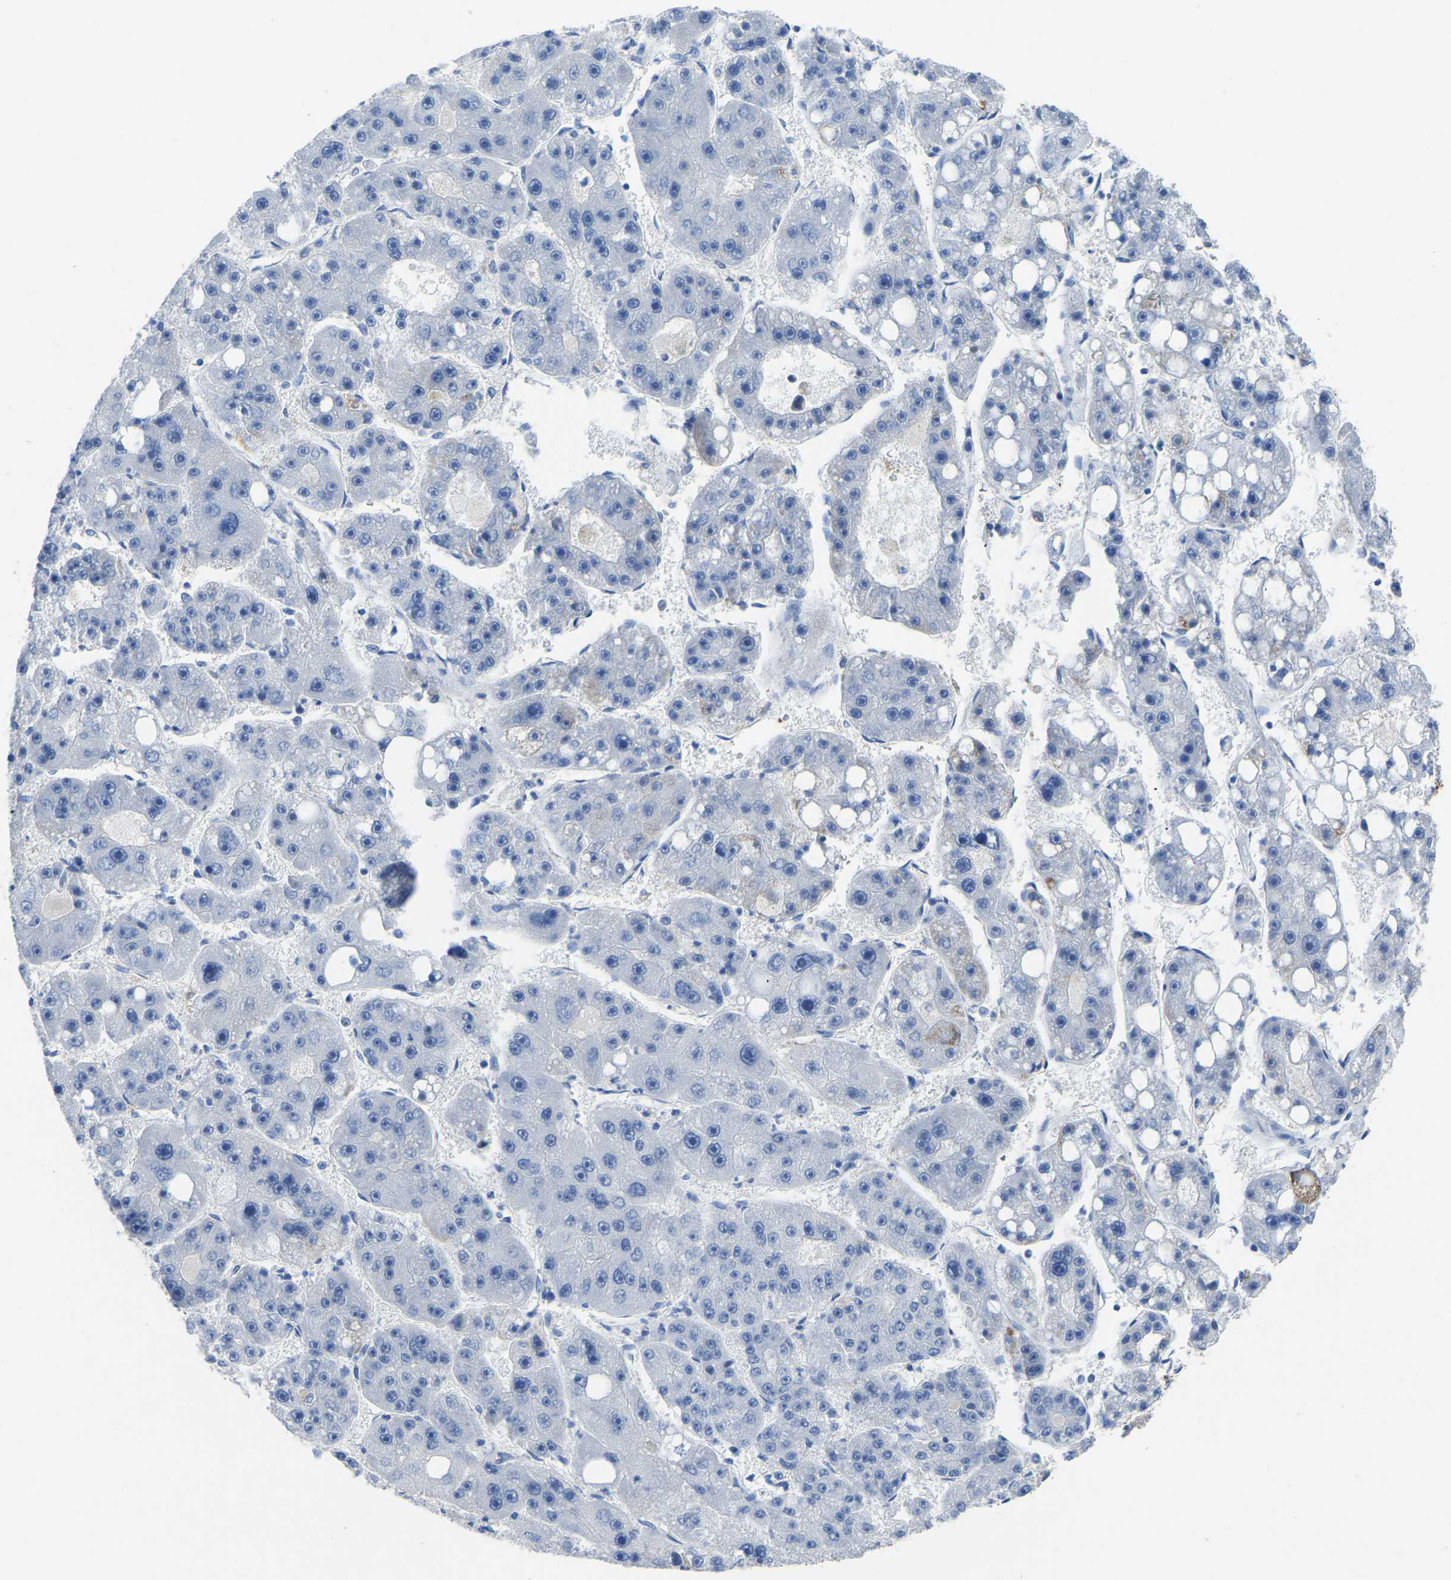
{"staining": {"intensity": "negative", "quantity": "none", "location": "none"}, "tissue": "liver cancer", "cell_type": "Tumor cells", "image_type": "cancer", "snomed": [{"axis": "morphology", "description": "Carcinoma, Hepatocellular, NOS"}, {"axis": "topography", "description": "Liver"}], "caption": "Immunohistochemical staining of human liver hepatocellular carcinoma displays no significant expression in tumor cells.", "gene": "ETFA", "patient": {"sex": "female", "age": 61}}